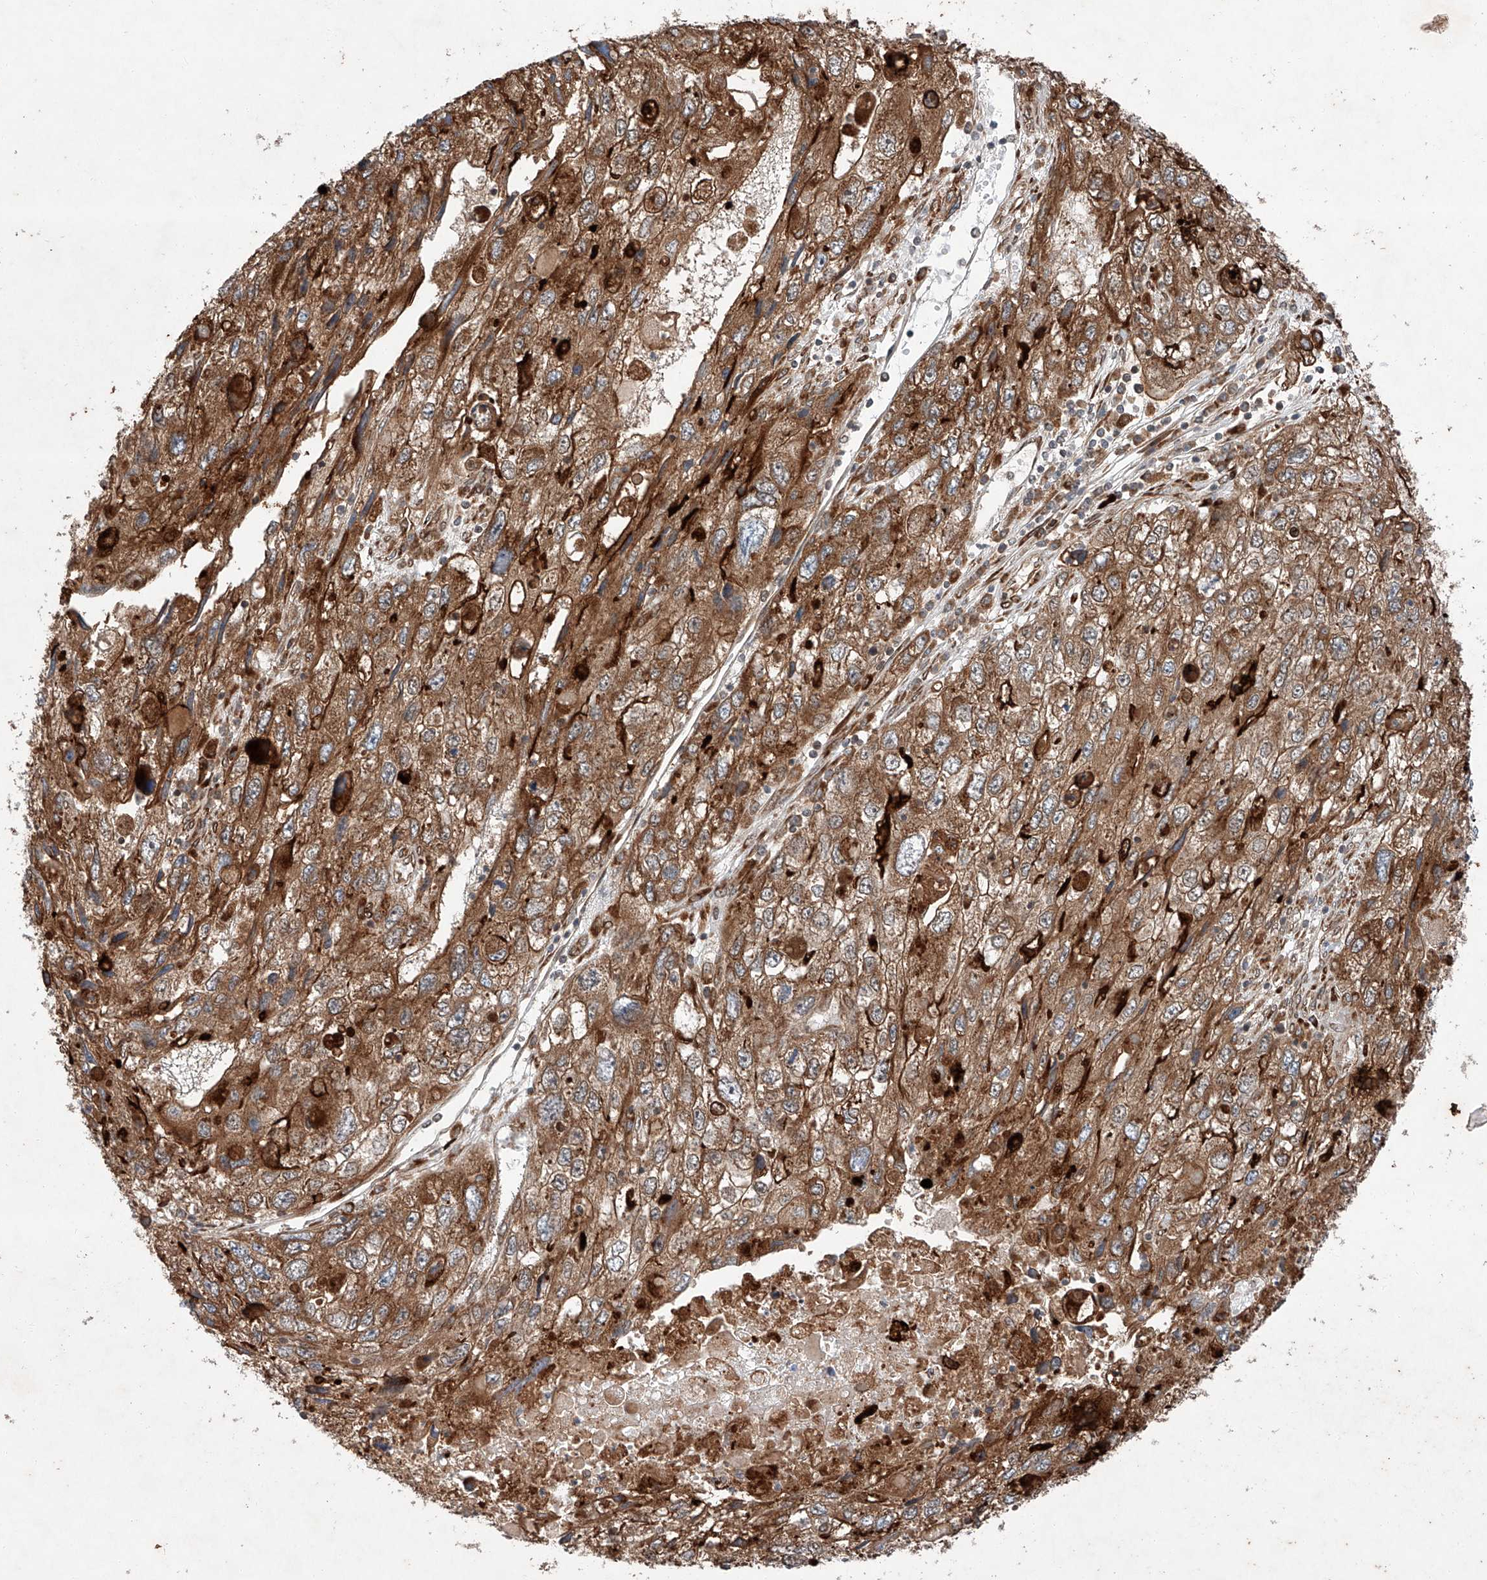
{"staining": {"intensity": "strong", "quantity": ">75%", "location": "cytoplasmic/membranous"}, "tissue": "endometrial cancer", "cell_type": "Tumor cells", "image_type": "cancer", "snomed": [{"axis": "morphology", "description": "Adenocarcinoma, NOS"}, {"axis": "topography", "description": "Endometrium"}], "caption": "Endometrial adenocarcinoma was stained to show a protein in brown. There is high levels of strong cytoplasmic/membranous expression in approximately >75% of tumor cells.", "gene": "ZFP28", "patient": {"sex": "female", "age": 49}}